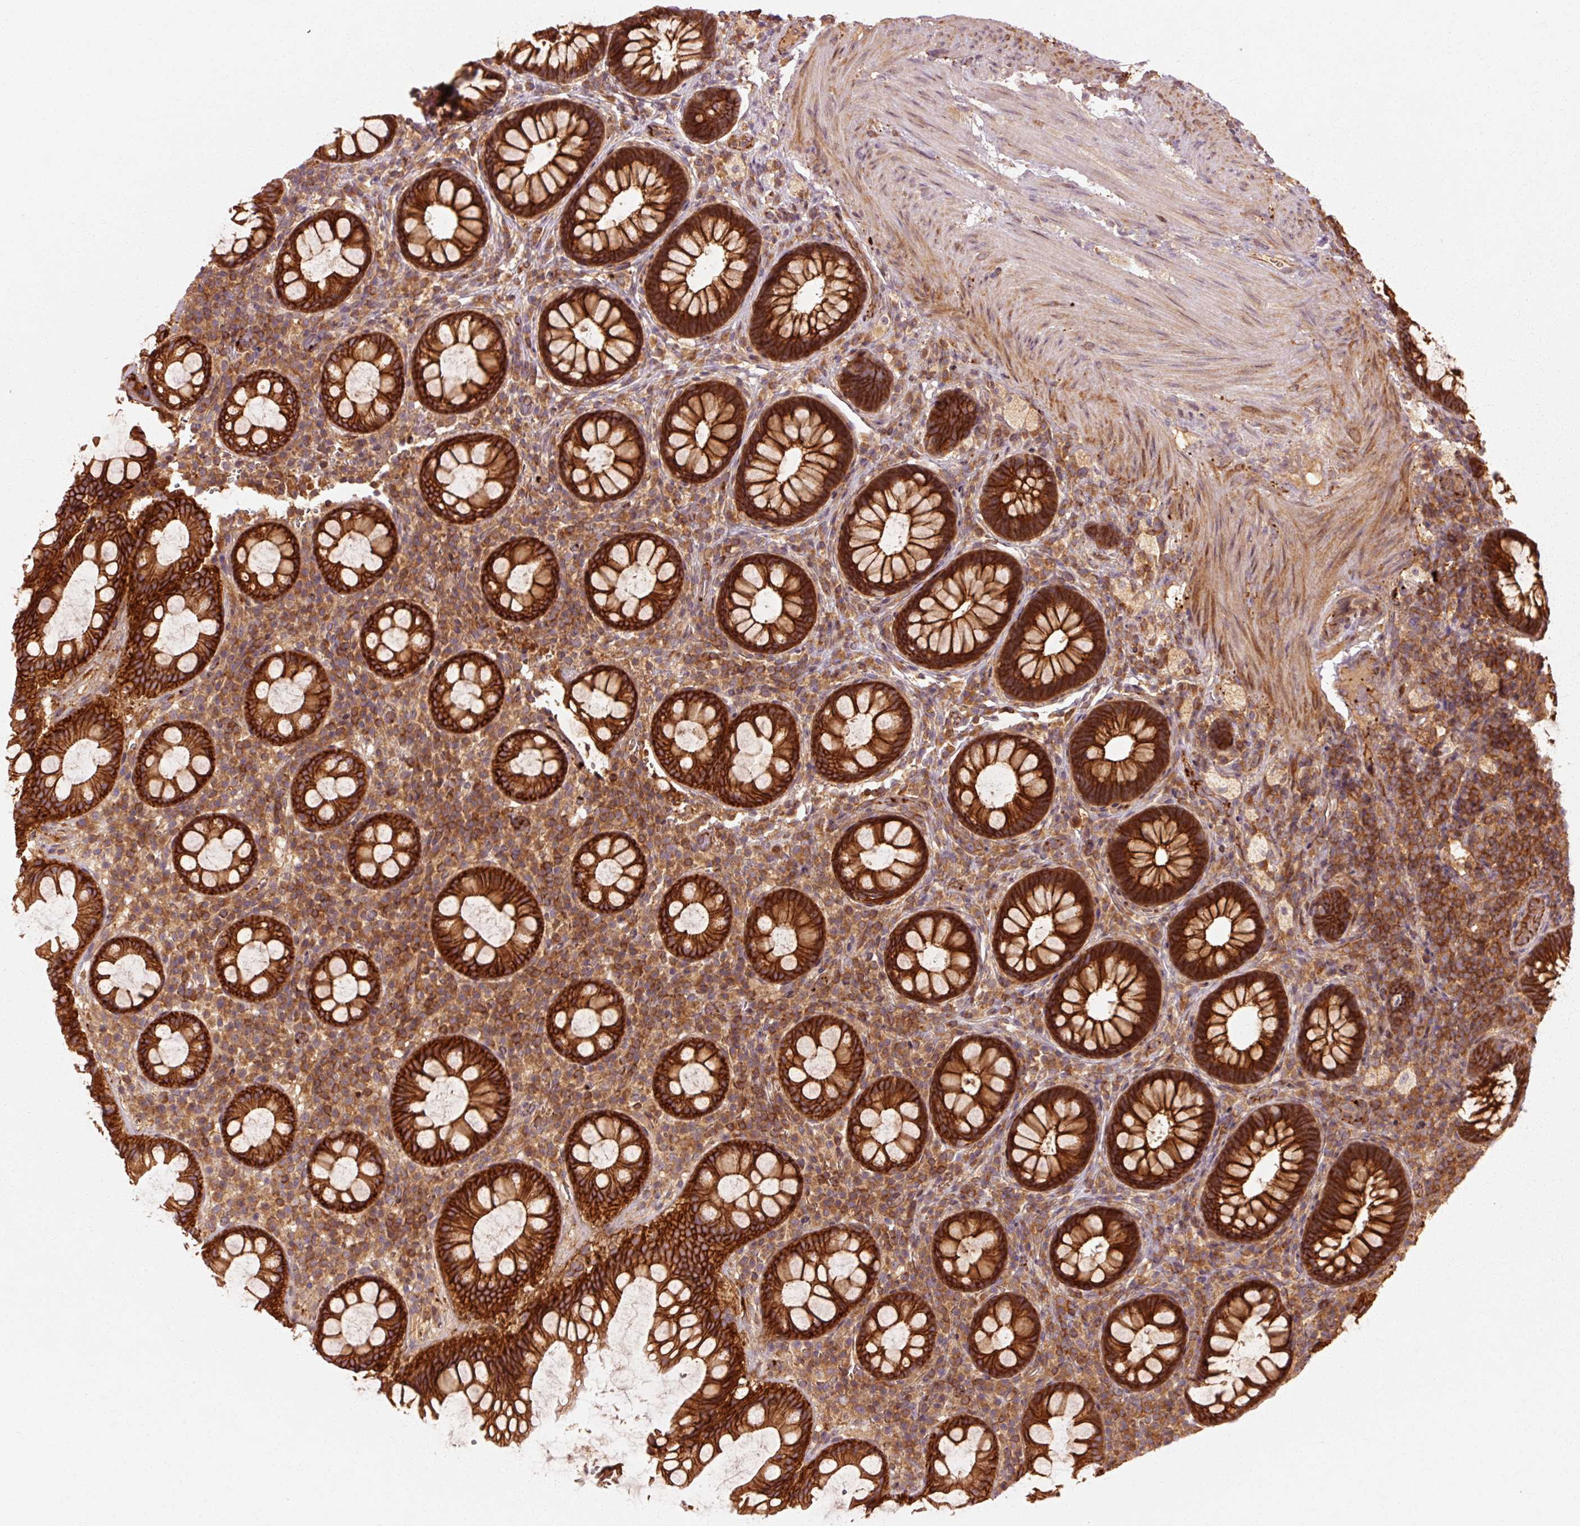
{"staining": {"intensity": "strong", "quantity": ">75%", "location": "cytoplasmic/membranous"}, "tissue": "rectum", "cell_type": "Glandular cells", "image_type": "normal", "snomed": [{"axis": "morphology", "description": "Normal tissue, NOS"}, {"axis": "topography", "description": "Rectum"}], "caption": "Rectum was stained to show a protein in brown. There is high levels of strong cytoplasmic/membranous positivity in about >75% of glandular cells. The staining was performed using DAB (3,3'-diaminobenzidine) to visualize the protein expression in brown, while the nuclei were stained in blue with hematoxylin (Magnification: 20x).", "gene": "CTNNA1", "patient": {"sex": "female", "age": 69}}